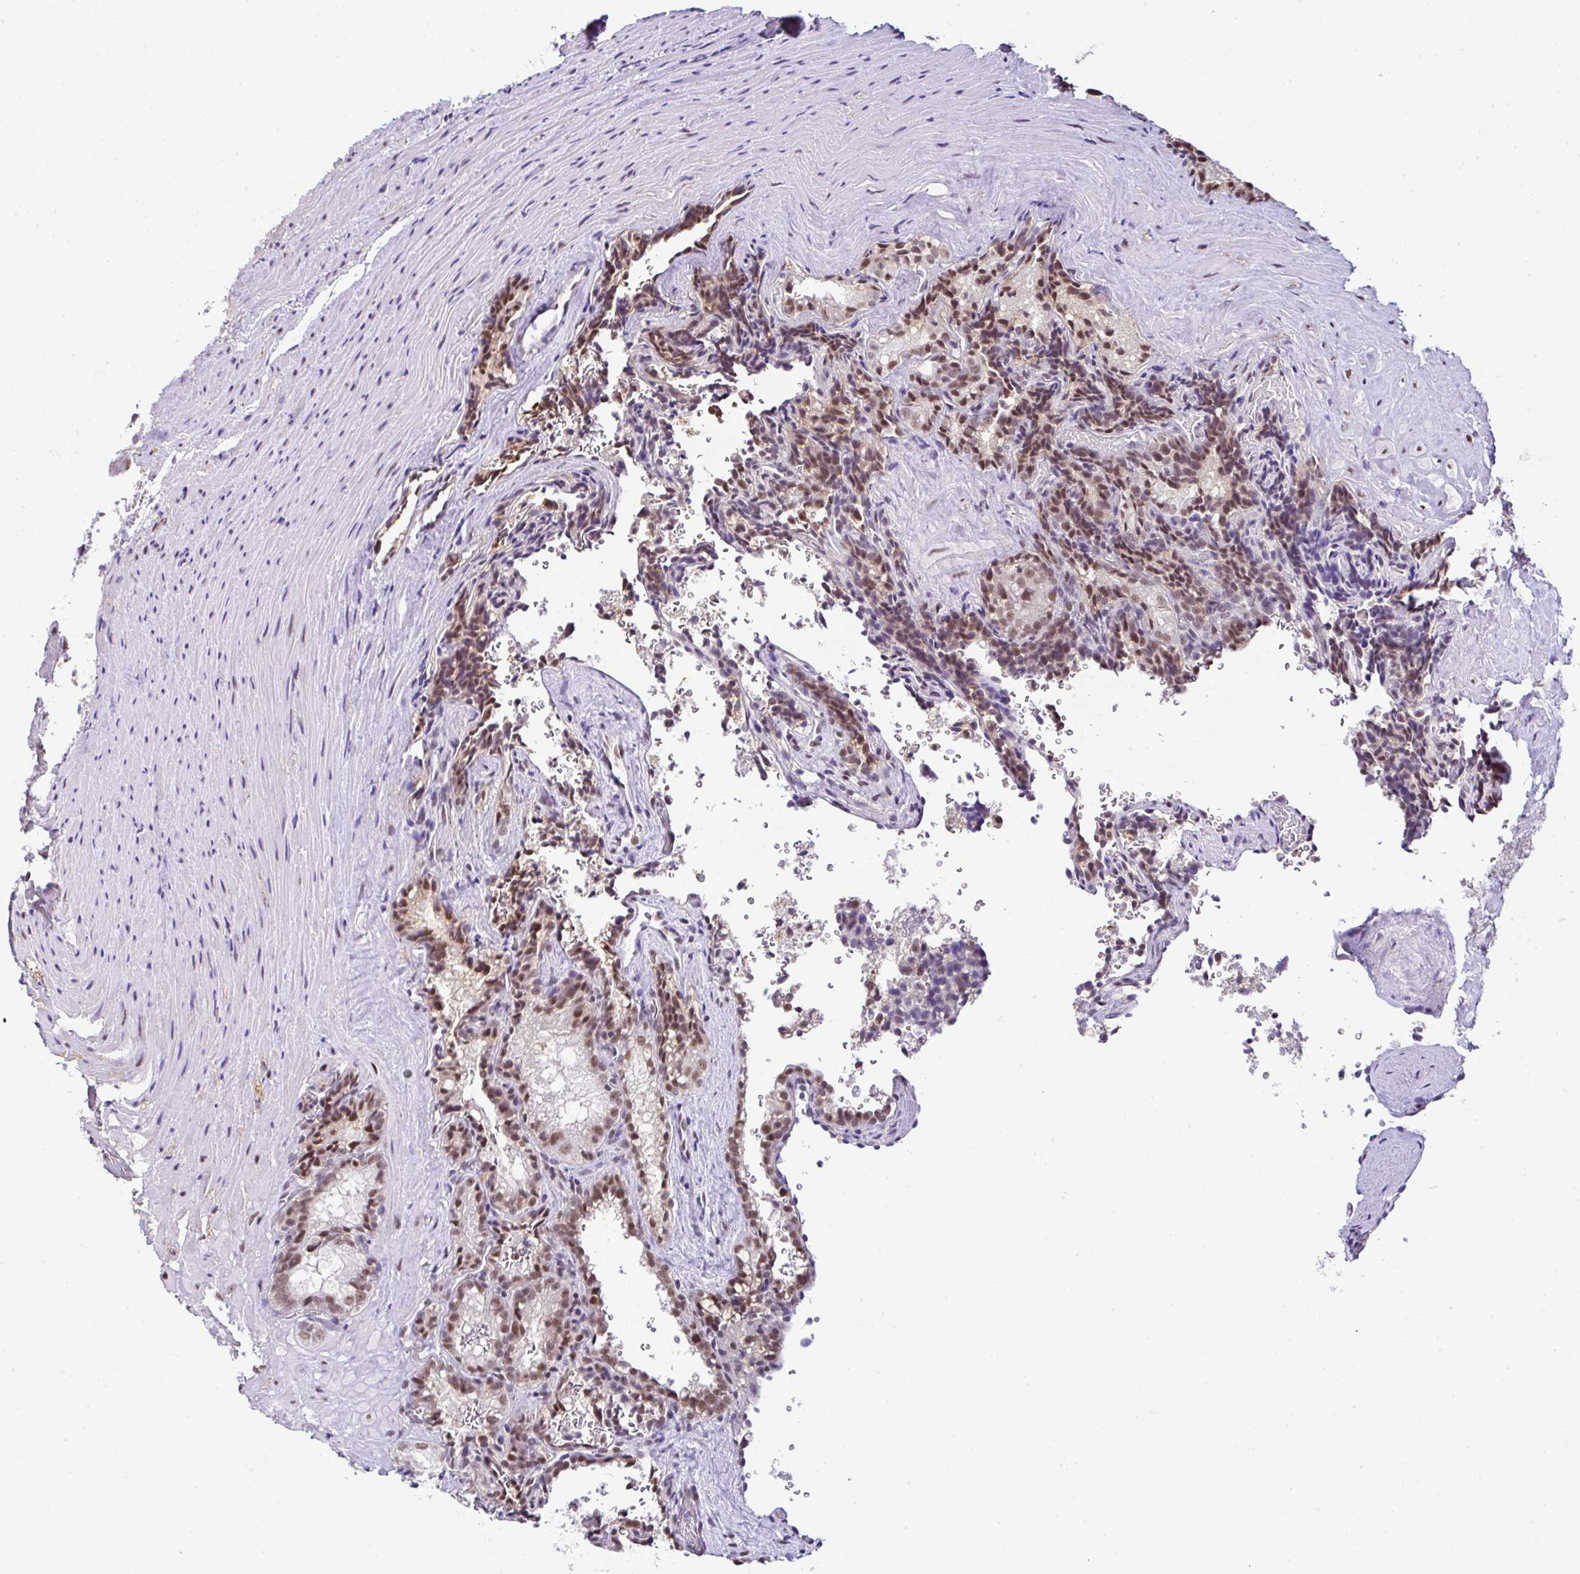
{"staining": {"intensity": "moderate", "quantity": ">75%", "location": "nuclear"}, "tissue": "seminal vesicle", "cell_type": "Glandular cells", "image_type": "normal", "snomed": [{"axis": "morphology", "description": "Normal tissue, NOS"}, {"axis": "topography", "description": "Seminal veicle"}], "caption": "Seminal vesicle was stained to show a protein in brown. There is medium levels of moderate nuclear expression in about >75% of glandular cells. Ihc stains the protein of interest in brown and the nuclei are stained blue.", "gene": "PTPN2", "patient": {"sex": "male", "age": 47}}